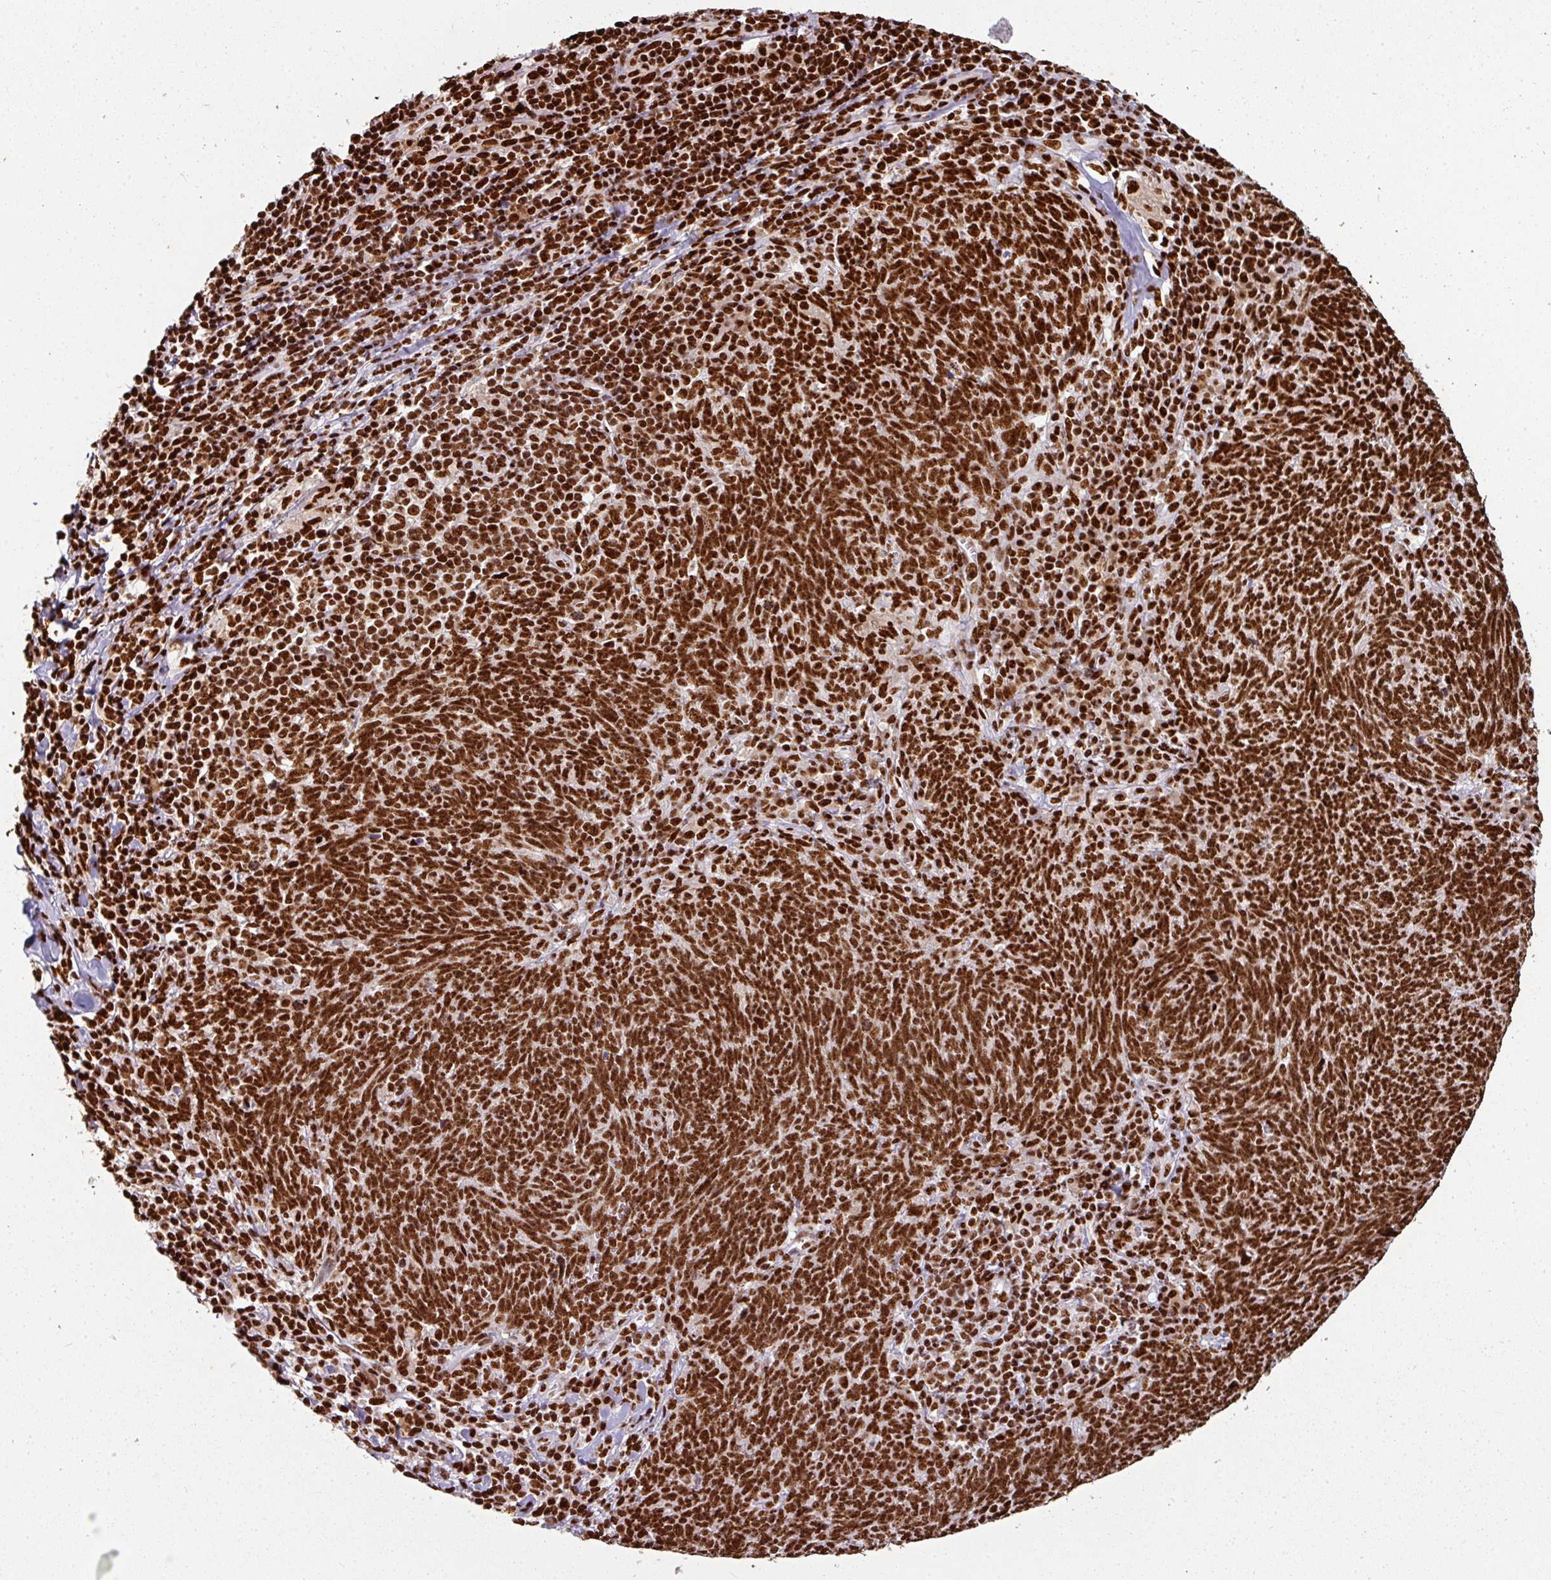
{"staining": {"intensity": "strong", "quantity": ">75%", "location": "nuclear"}, "tissue": "lung cancer", "cell_type": "Tumor cells", "image_type": "cancer", "snomed": [{"axis": "morphology", "description": "Squamous cell carcinoma, NOS"}, {"axis": "topography", "description": "Lung"}], "caption": "A high-resolution image shows IHC staining of lung cancer, which exhibits strong nuclear staining in about >75% of tumor cells. (Brightfield microscopy of DAB IHC at high magnification).", "gene": "SIK3", "patient": {"sex": "female", "age": 72}}